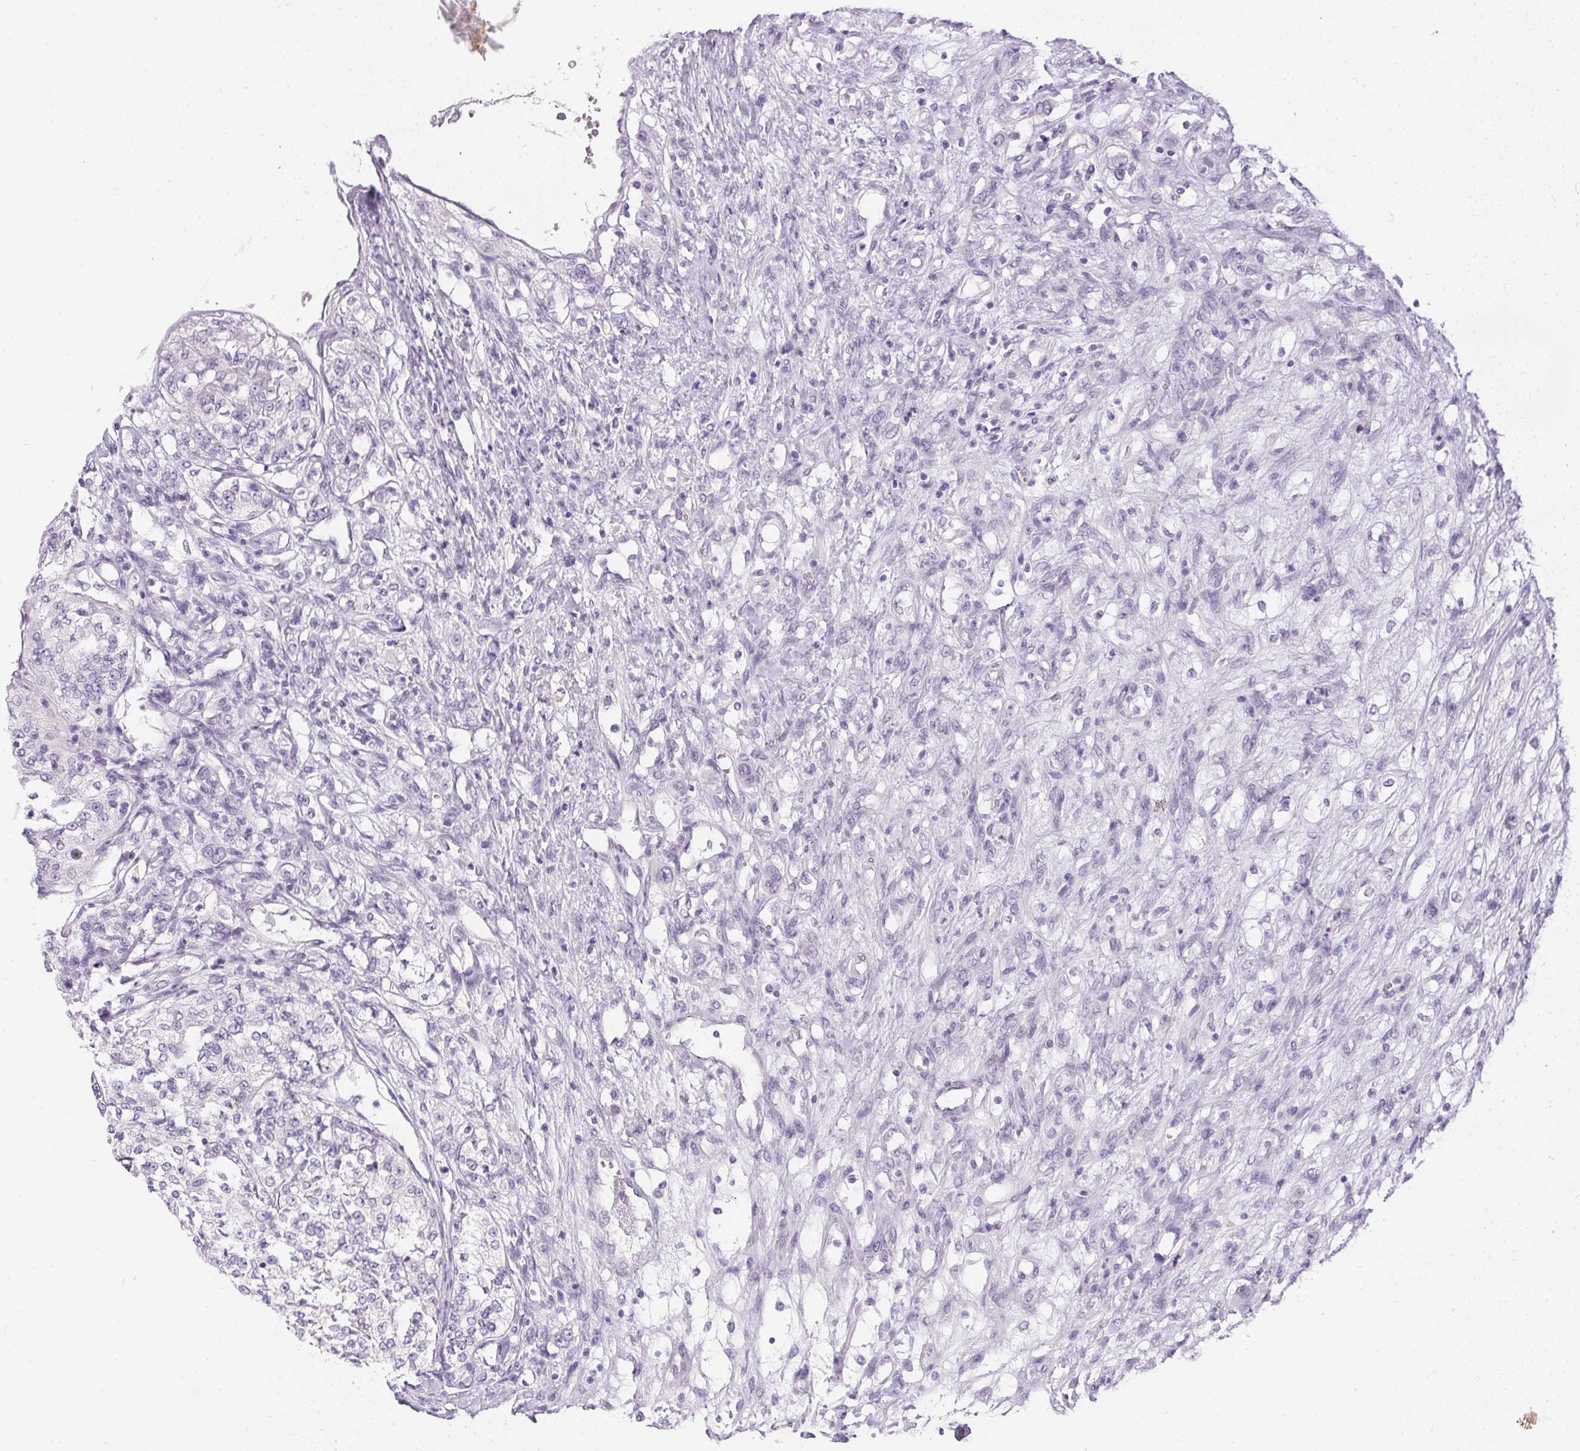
{"staining": {"intensity": "negative", "quantity": "none", "location": "none"}, "tissue": "renal cancer", "cell_type": "Tumor cells", "image_type": "cancer", "snomed": [{"axis": "morphology", "description": "Adenocarcinoma, NOS"}, {"axis": "topography", "description": "Kidney"}], "caption": "Photomicrograph shows no significant protein expression in tumor cells of adenocarcinoma (renal).", "gene": "GBP6", "patient": {"sex": "female", "age": 63}}